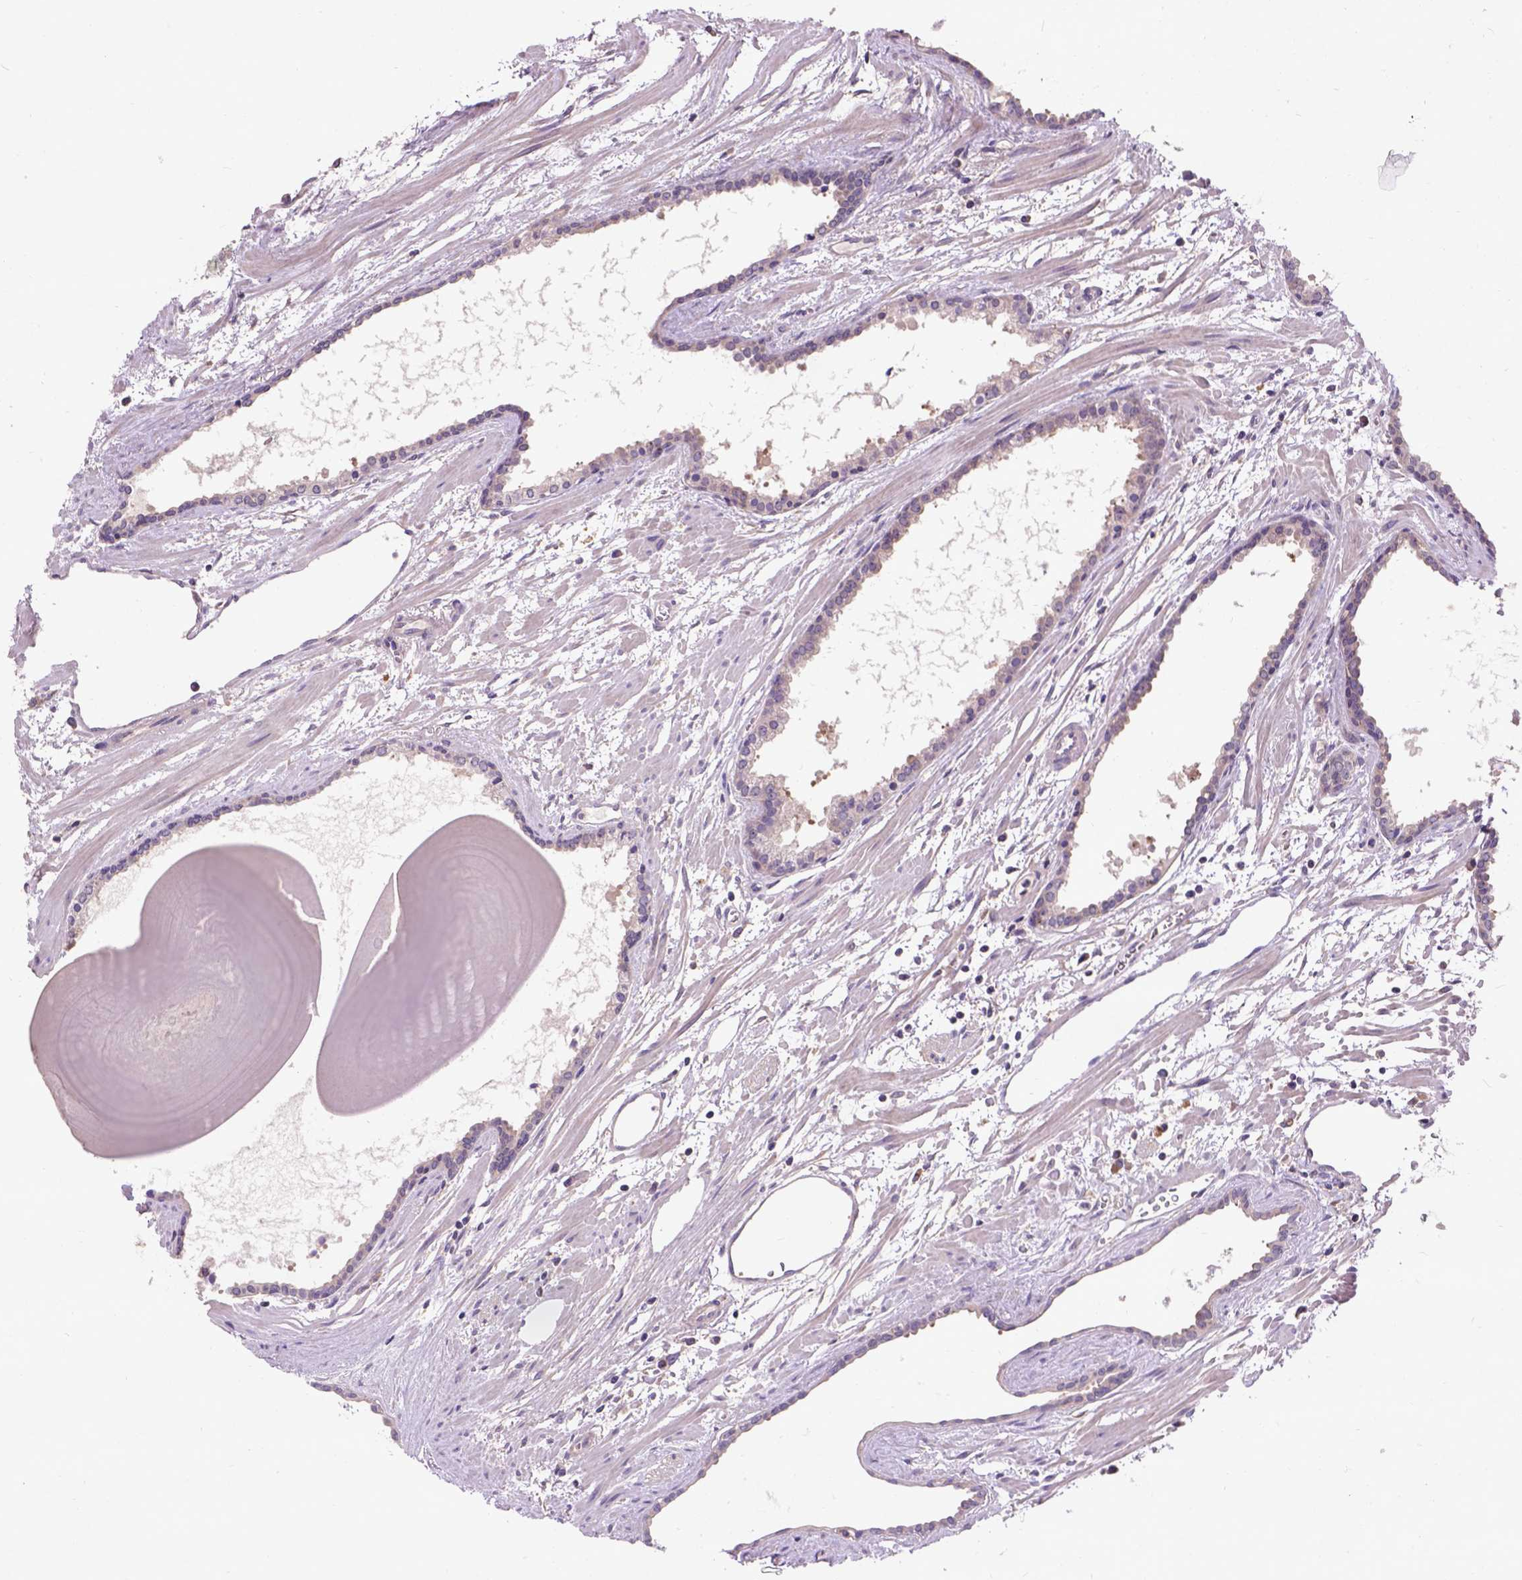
{"staining": {"intensity": "negative", "quantity": "none", "location": "none"}, "tissue": "prostate cancer", "cell_type": "Tumor cells", "image_type": "cancer", "snomed": [{"axis": "morphology", "description": "Adenocarcinoma, High grade"}, {"axis": "topography", "description": "Prostate"}], "caption": "The immunohistochemistry (IHC) micrograph has no significant staining in tumor cells of prostate high-grade adenocarcinoma tissue.", "gene": "KBTBD8", "patient": {"sex": "male", "age": 68}}